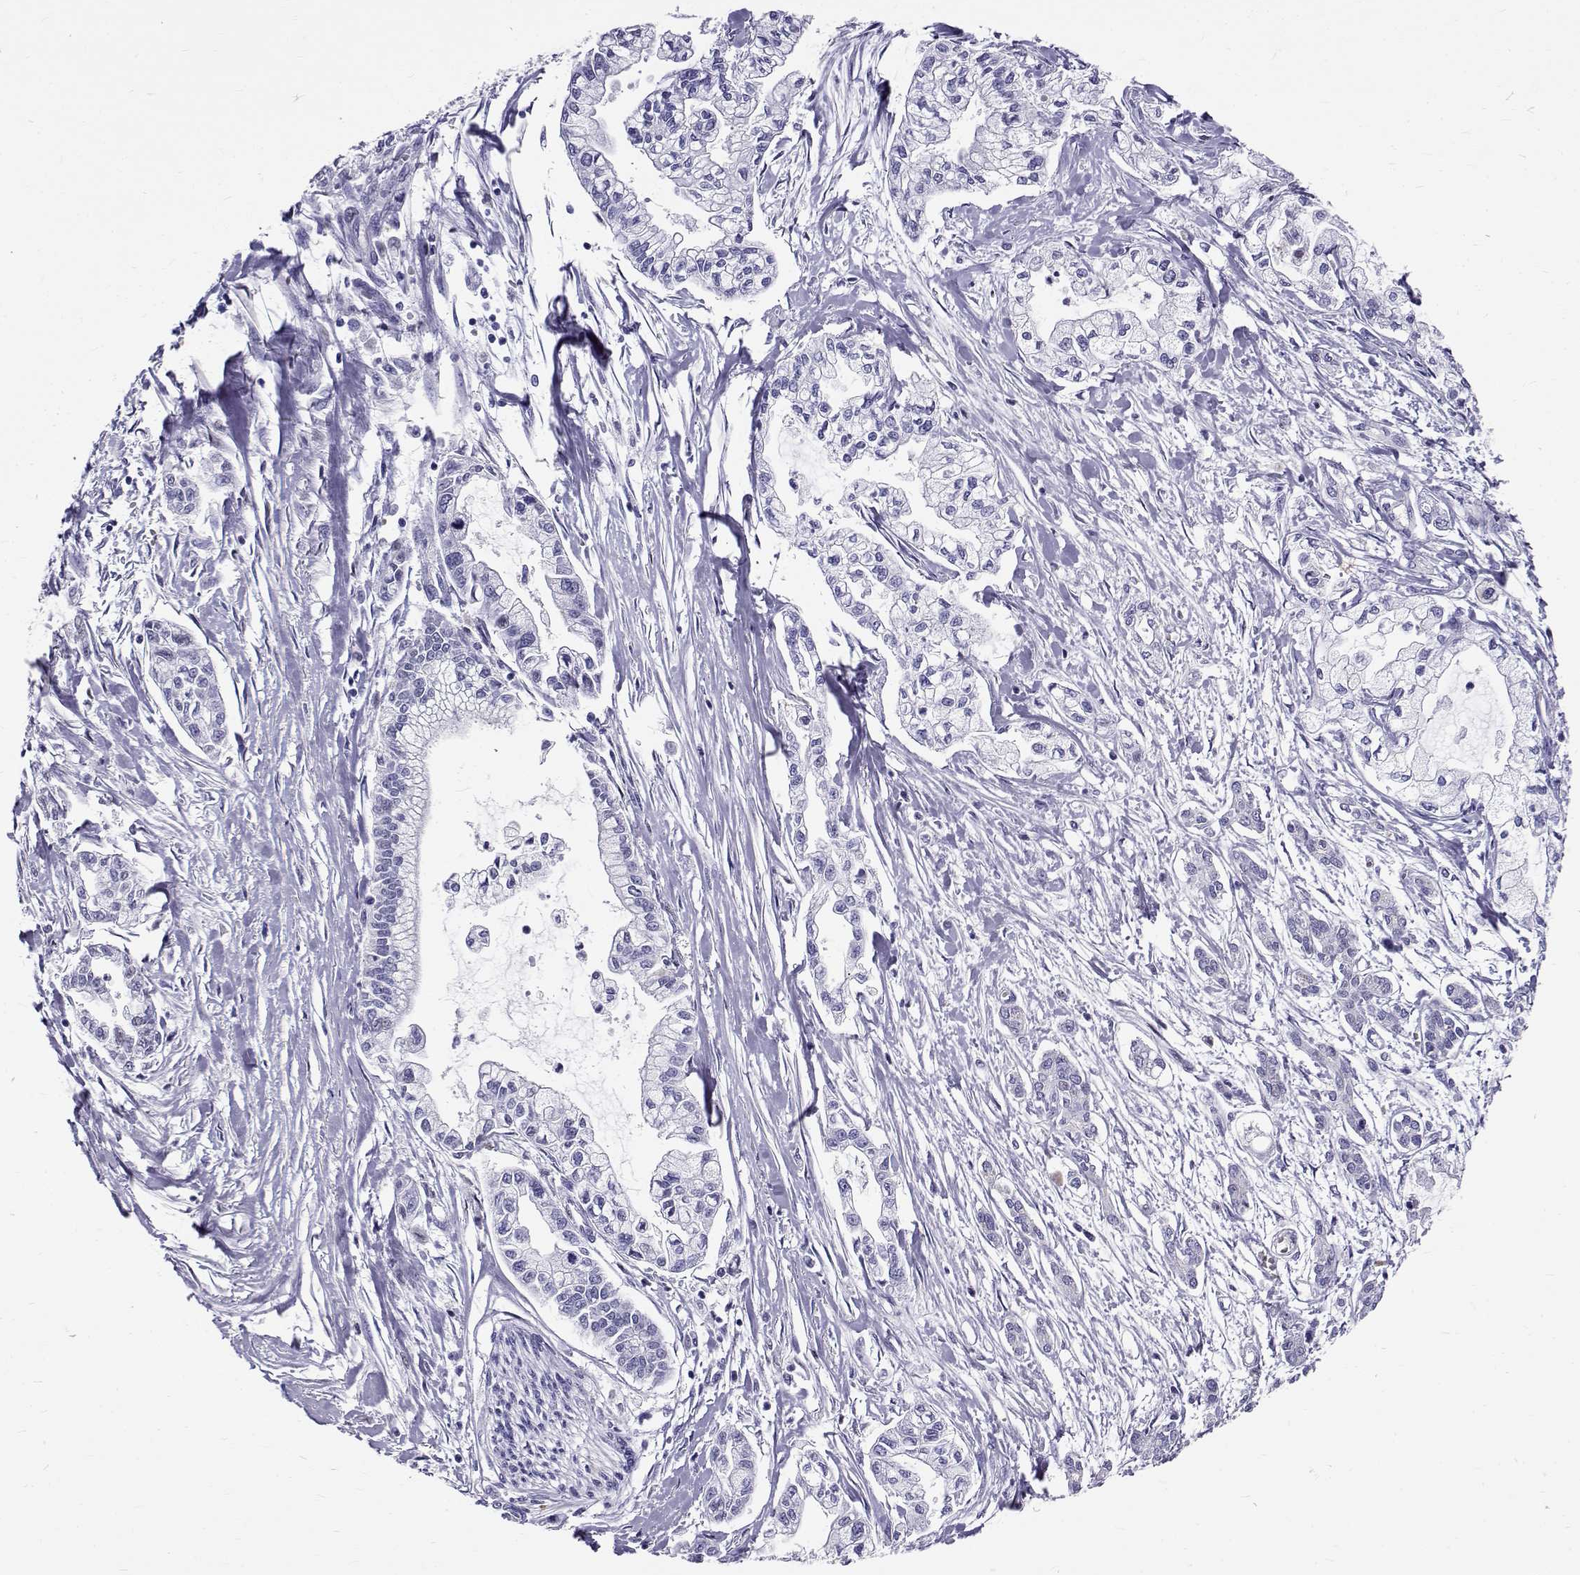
{"staining": {"intensity": "negative", "quantity": "none", "location": "none"}, "tissue": "pancreatic cancer", "cell_type": "Tumor cells", "image_type": "cancer", "snomed": [{"axis": "morphology", "description": "Adenocarcinoma, NOS"}, {"axis": "topography", "description": "Pancreas"}], "caption": "Pancreatic cancer was stained to show a protein in brown. There is no significant expression in tumor cells.", "gene": "IGSF1", "patient": {"sex": "male", "age": 54}}